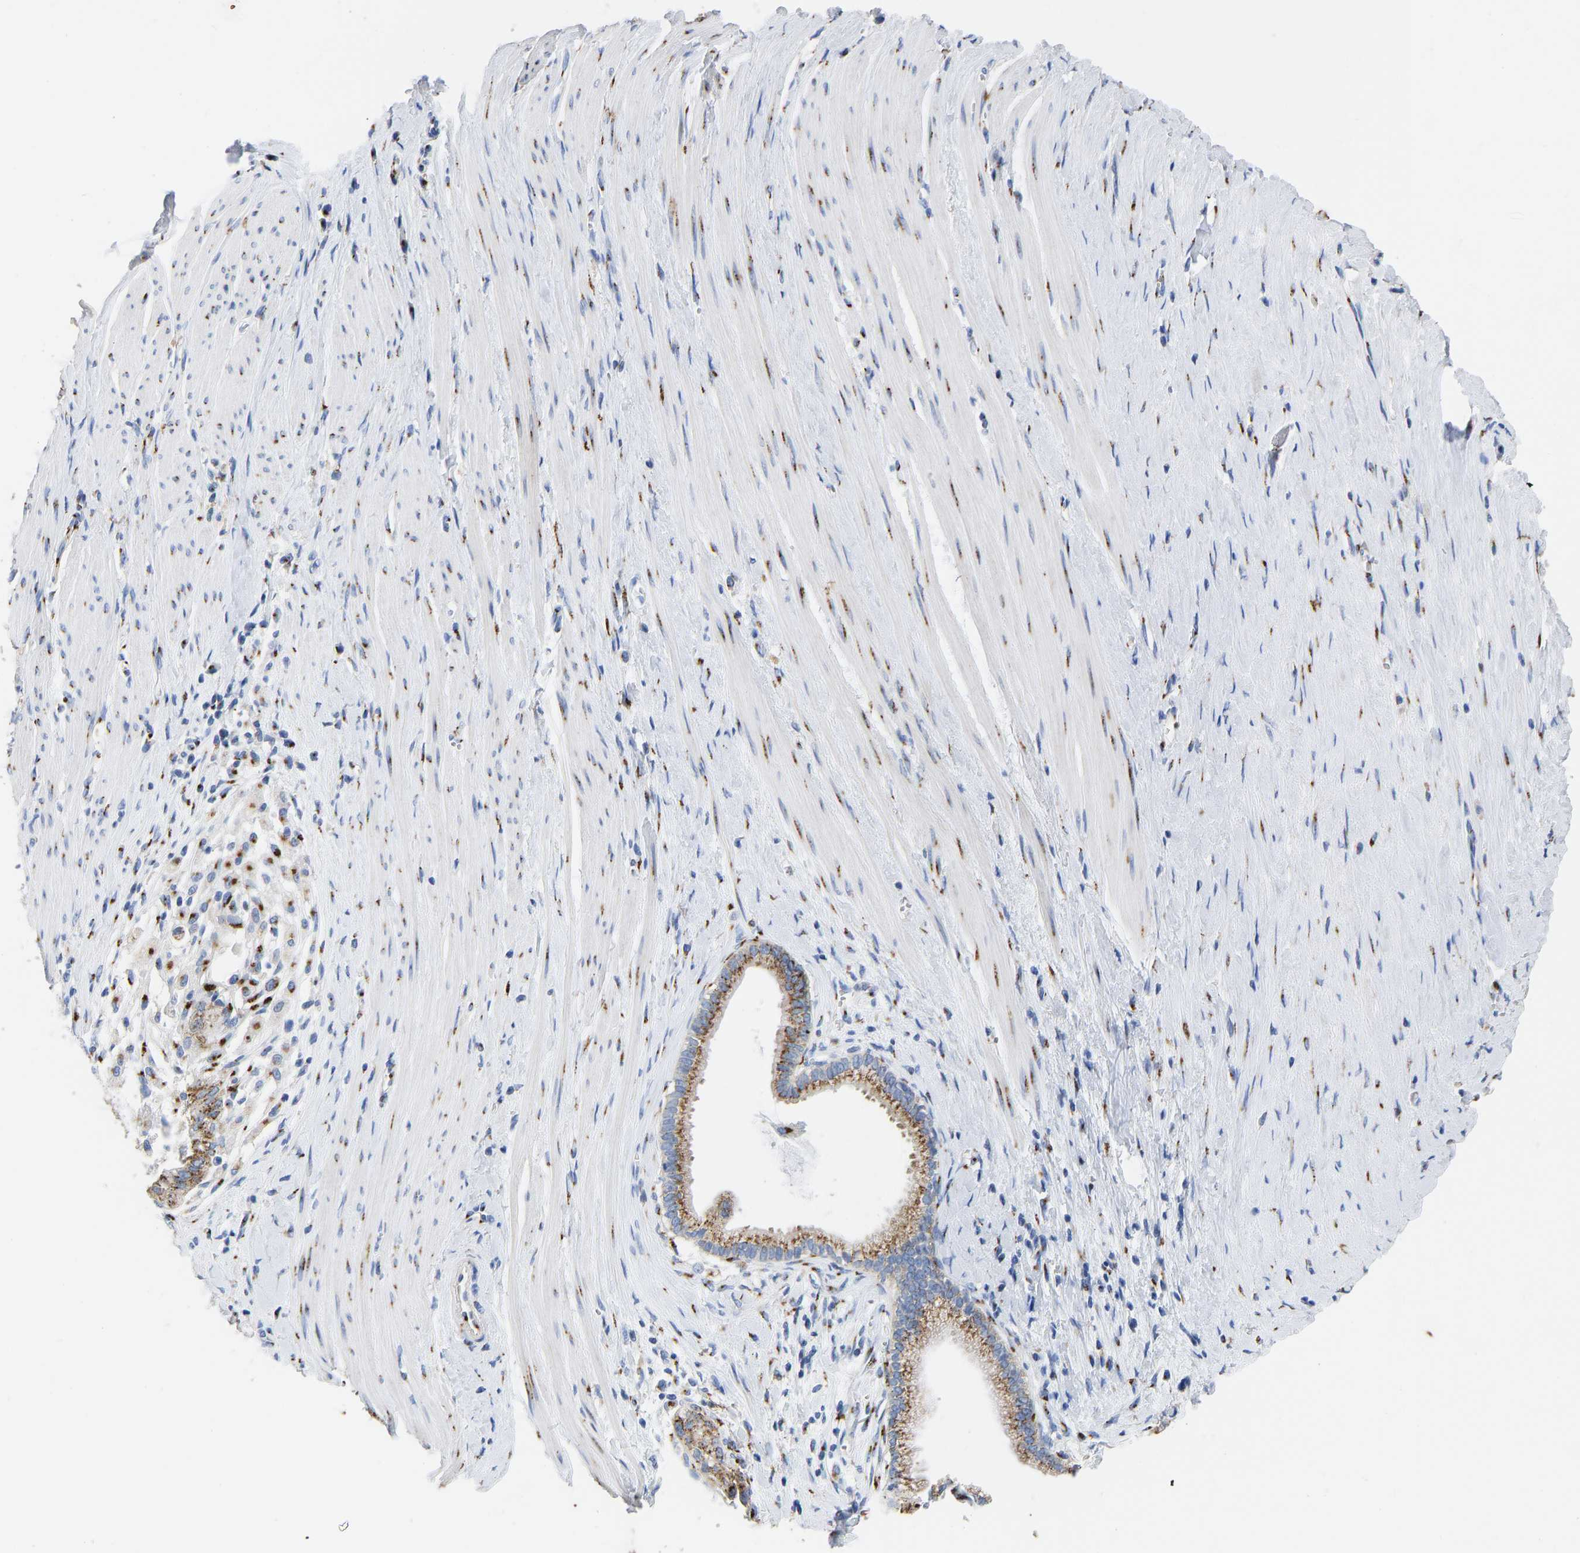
{"staining": {"intensity": "moderate", "quantity": ">75%", "location": "cytoplasmic/membranous"}, "tissue": "pancreatic cancer", "cell_type": "Tumor cells", "image_type": "cancer", "snomed": [{"axis": "morphology", "description": "Adenocarcinoma, NOS"}, {"axis": "topography", "description": "Pancreas"}], "caption": "Tumor cells demonstrate medium levels of moderate cytoplasmic/membranous expression in approximately >75% of cells in human pancreatic cancer. Immunohistochemistry (ihc) stains the protein in brown and the nuclei are stained blue.", "gene": "TMEM87A", "patient": {"sex": "male", "age": 69}}